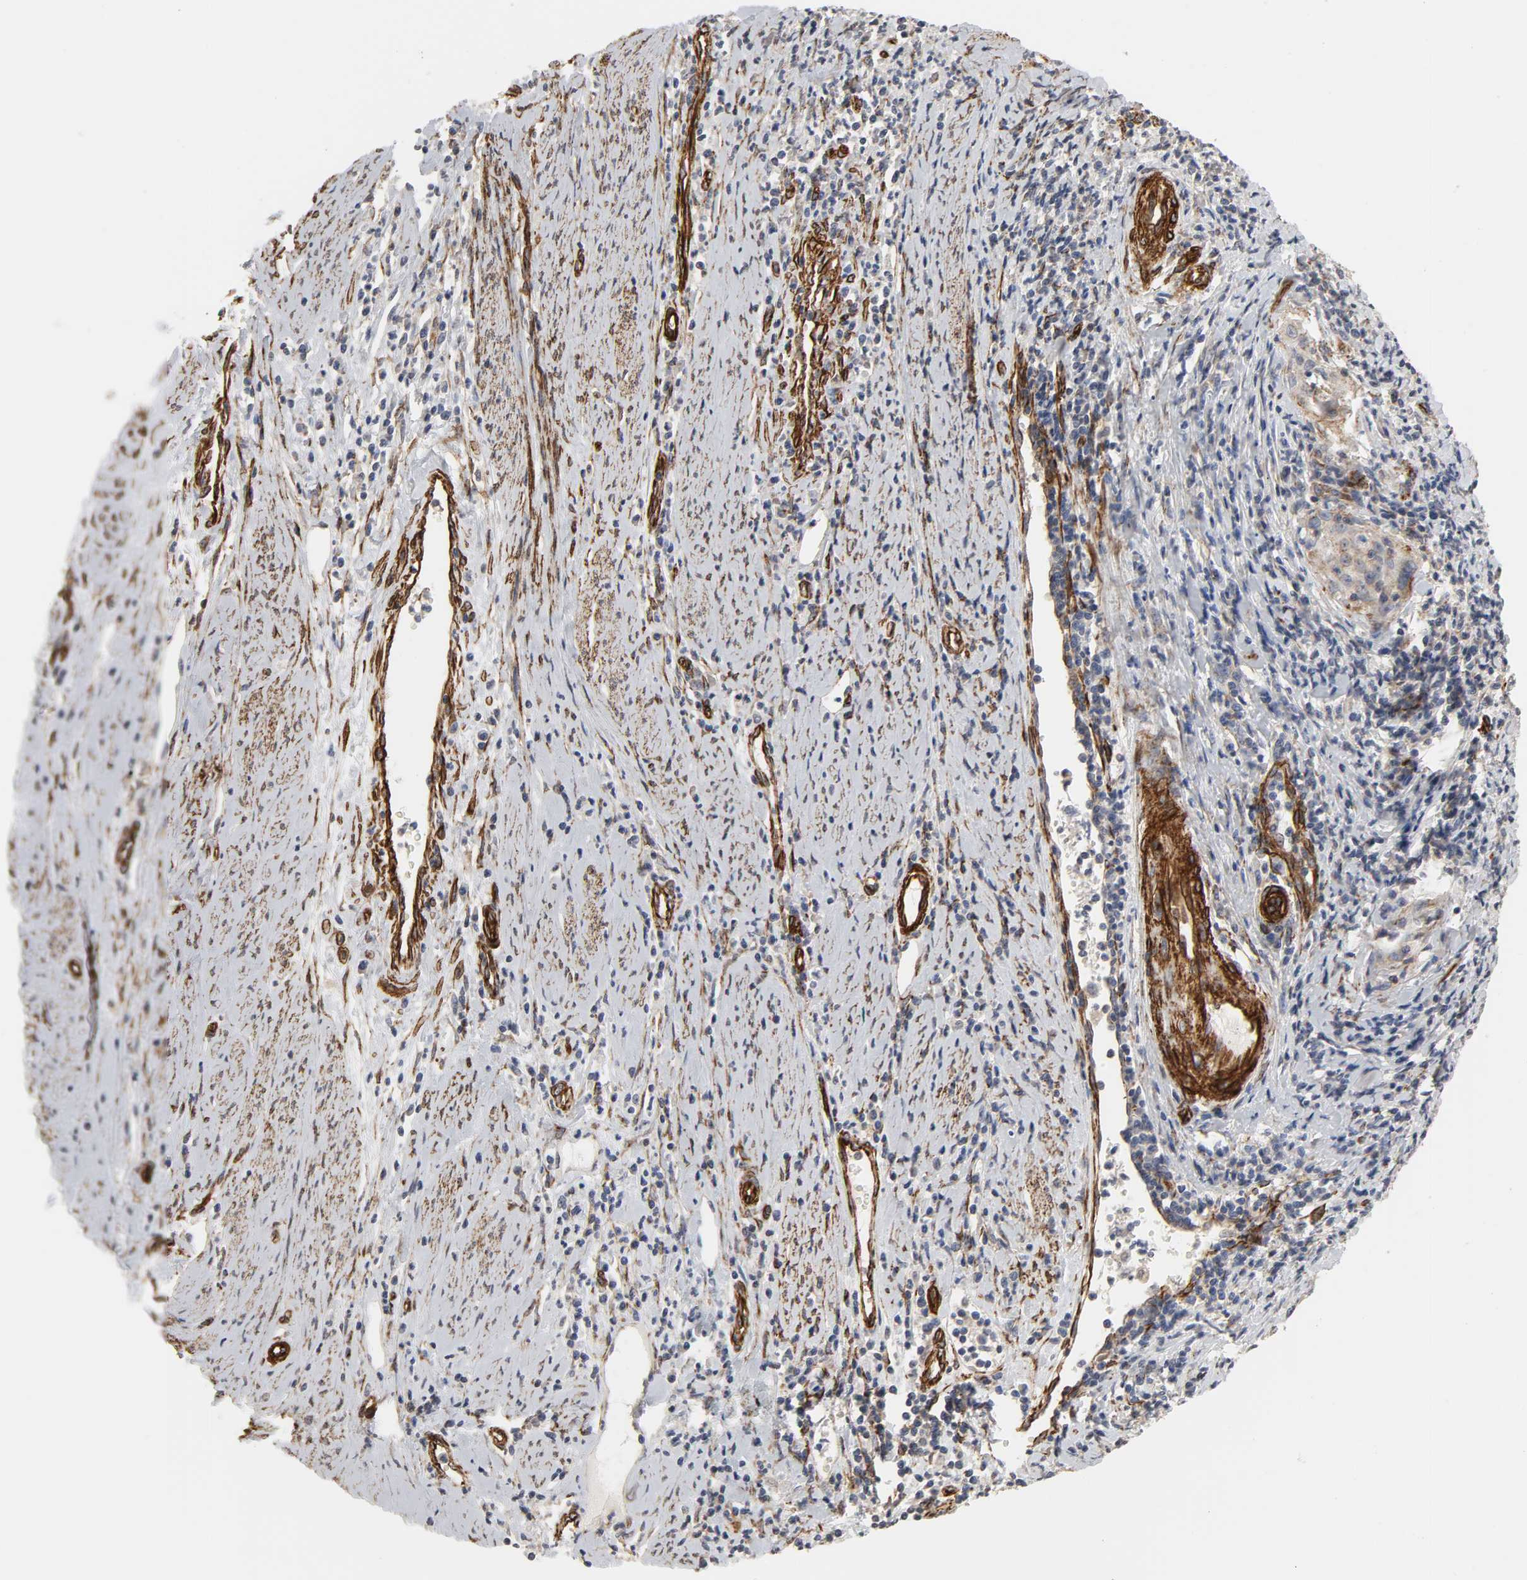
{"staining": {"intensity": "weak", "quantity": ">75%", "location": "cytoplasmic/membranous"}, "tissue": "cervical cancer", "cell_type": "Tumor cells", "image_type": "cancer", "snomed": [{"axis": "morphology", "description": "Squamous cell carcinoma, NOS"}, {"axis": "topography", "description": "Cervix"}], "caption": "This is an image of IHC staining of cervical cancer (squamous cell carcinoma), which shows weak staining in the cytoplasmic/membranous of tumor cells.", "gene": "GNG2", "patient": {"sex": "female", "age": 27}}